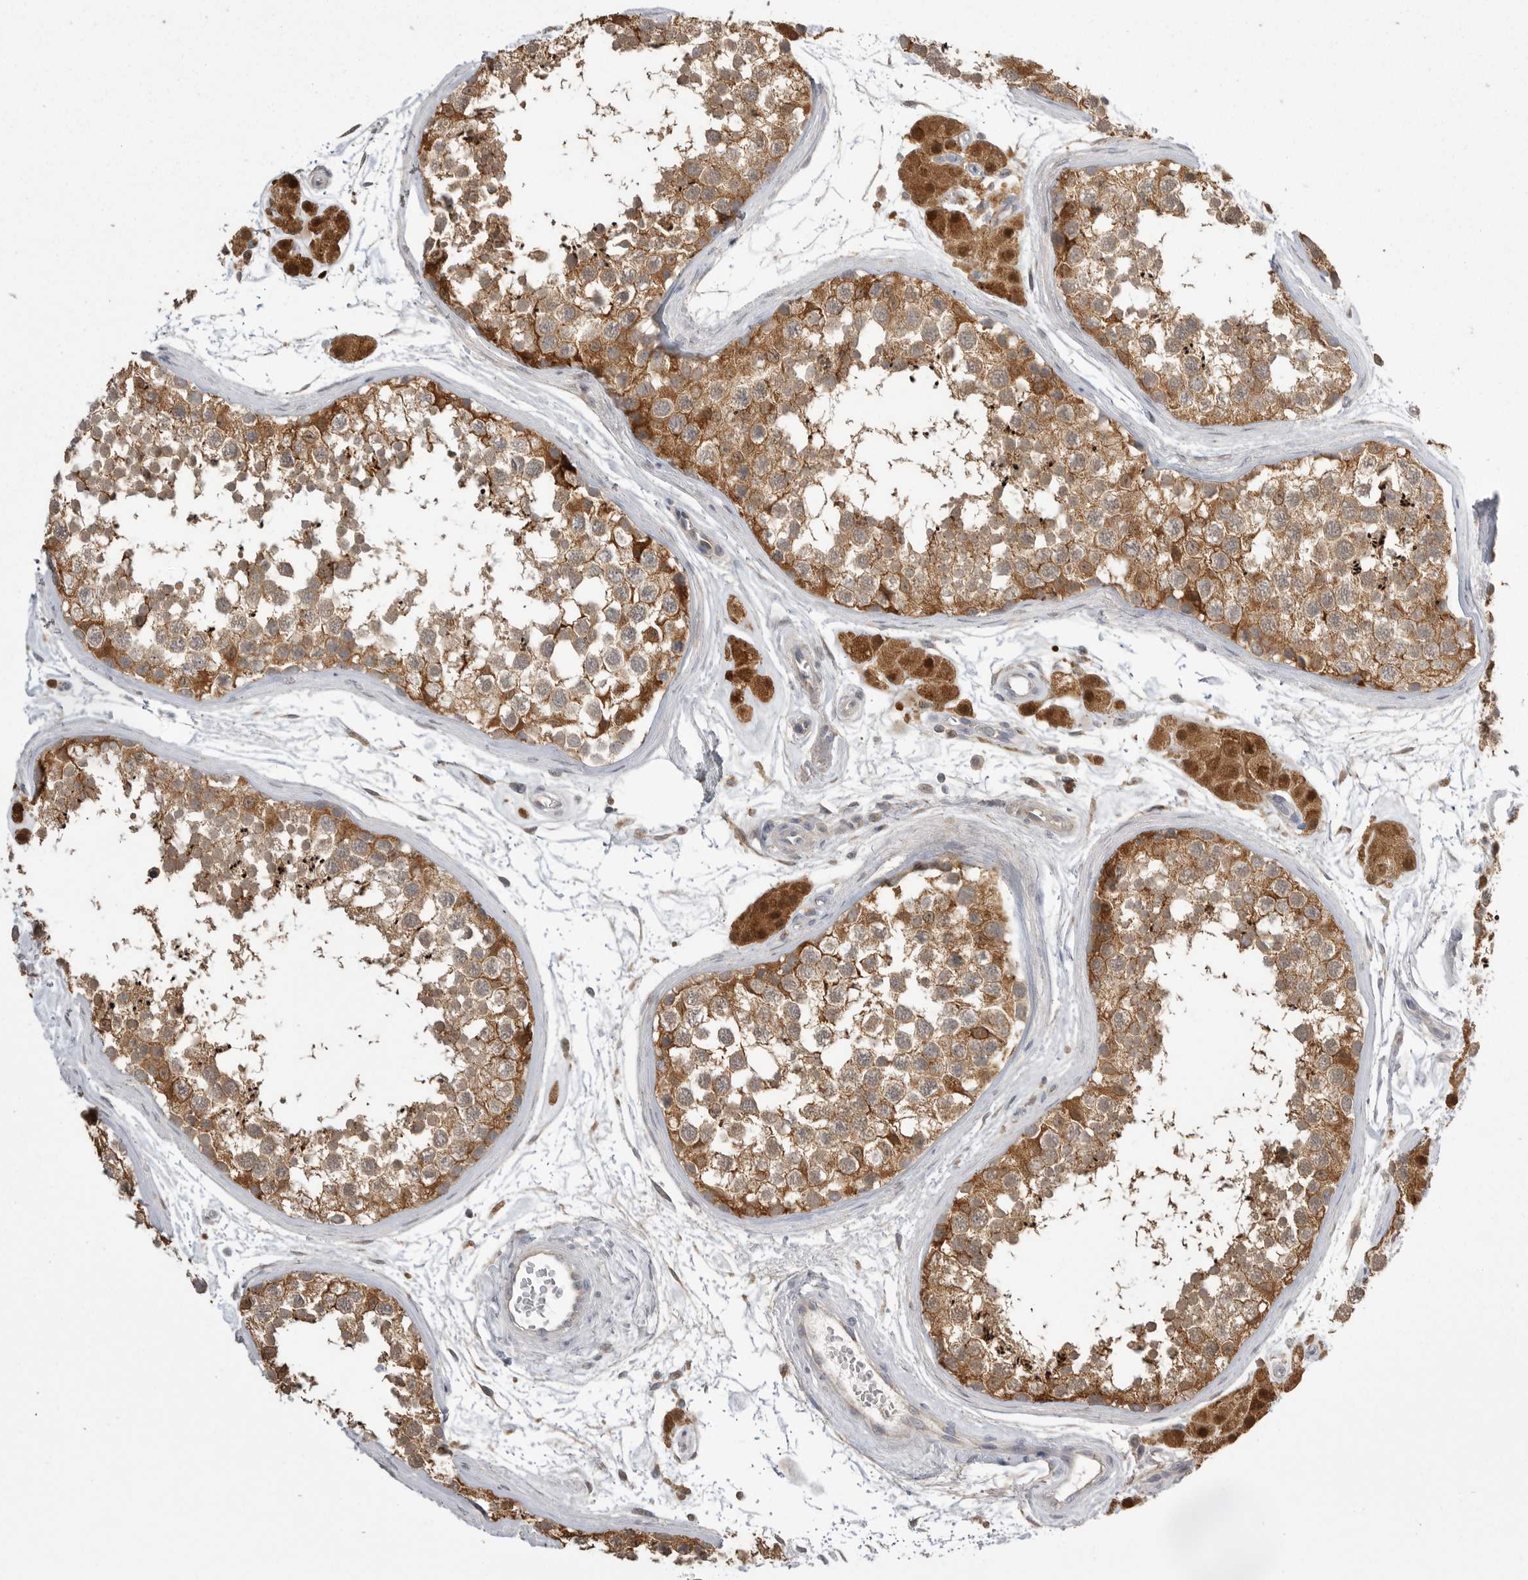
{"staining": {"intensity": "moderate", "quantity": ">75%", "location": "cytoplasmic/membranous"}, "tissue": "testis", "cell_type": "Cells in seminiferous ducts", "image_type": "normal", "snomed": [{"axis": "morphology", "description": "Normal tissue, NOS"}, {"axis": "topography", "description": "Testis"}], "caption": "DAB immunohistochemical staining of benign human testis reveals moderate cytoplasmic/membranous protein expression in approximately >75% of cells in seminiferous ducts.", "gene": "KYAT3", "patient": {"sex": "male", "age": 56}}